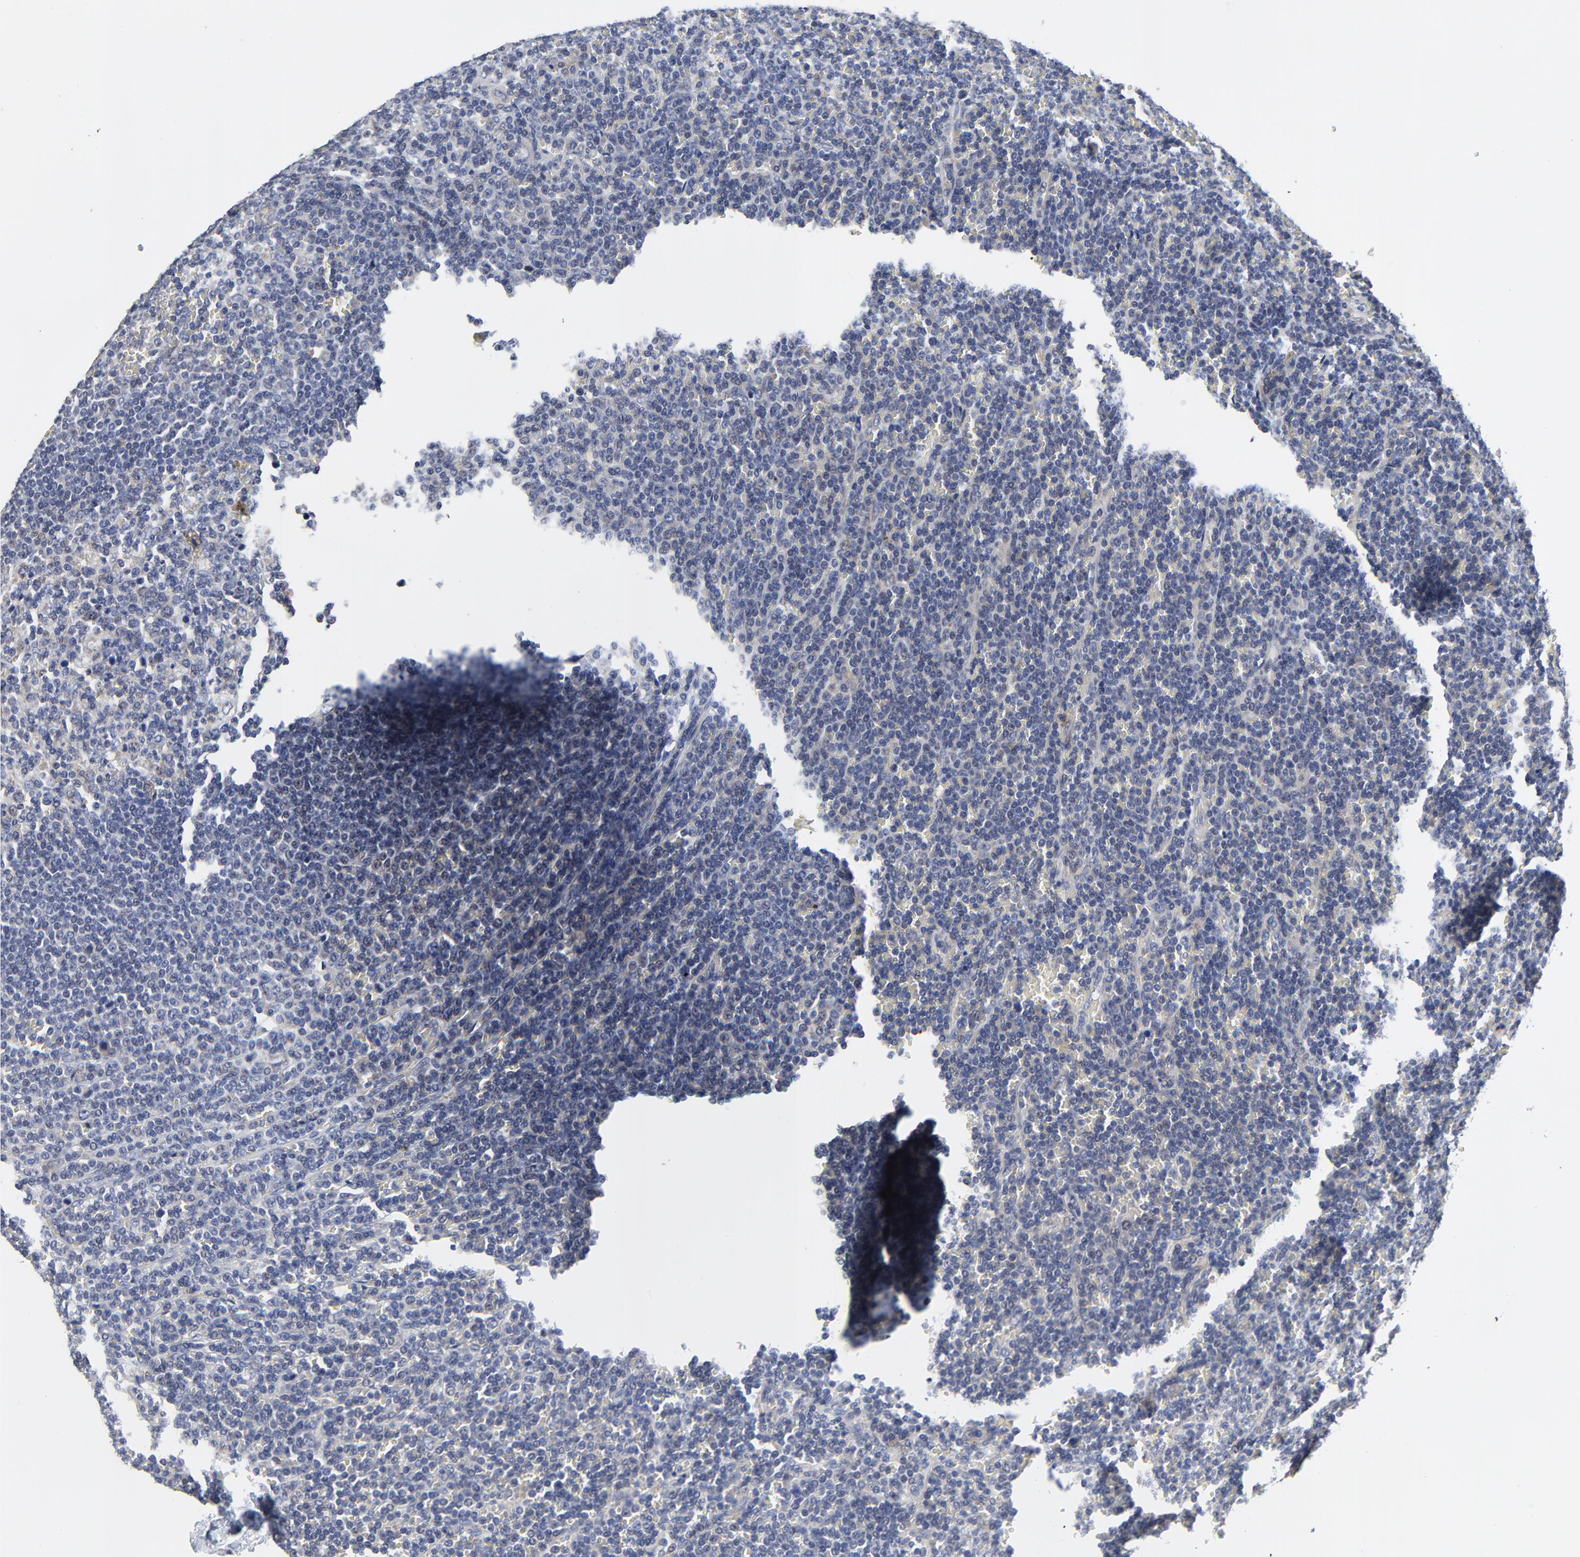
{"staining": {"intensity": "negative", "quantity": "none", "location": "none"}, "tissue": "lymphoma", "cell_type": "Tumor cells", "image_type": "cancer", "snomed": [{"axis": "morphology", "description": "Malignant lymphoma, non-Hodgkin's type, Low grade"}, {"axis": "topography", "description": "Spleen"}], "caption": "High magnification brightfield microscopy of lymphoma stained with DAB (brown) and counterstained with hematoxylin (blue): tumor cells show no significant positivity. The staining is performed using DAB (3,3'-diaminobenzidine) brown chromogen with nuclei counter-stained in using hematoxylin.", "gene": "NLGN3", "patient": {"sex": "male", "age": 80}}